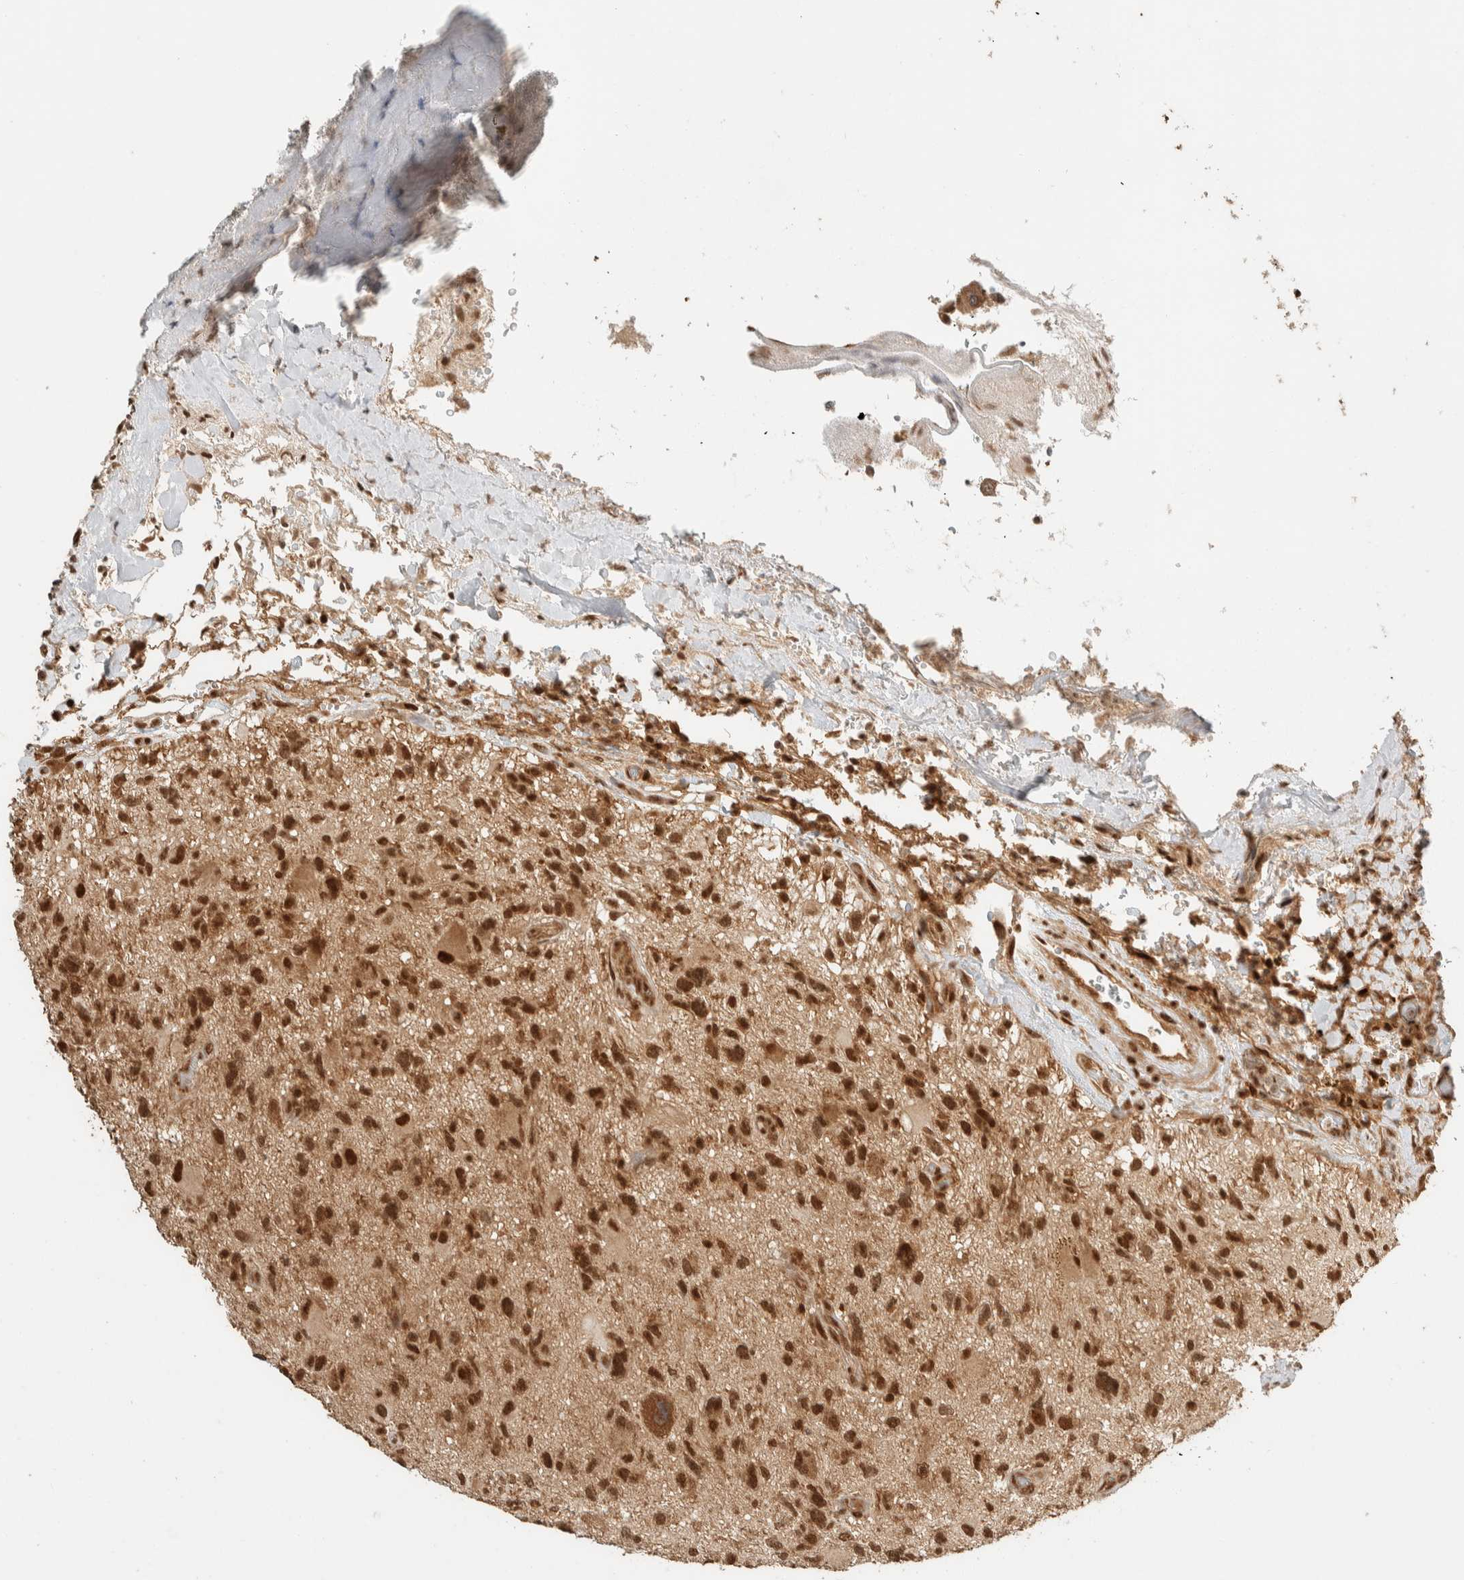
{"staining": {"intensity": "strong", "quantity": ">75%", "location": "cytoplasmic/membranous,nuclear"}, "tissue": "glioma", "cell_type": "Tumor cells", "image_type": "cancer", "snomed": [{"axis": "morphology", "description": "Glioma, malignant, High grade"}, {"axis": "topography", "description": "Brain"}], "caption": "Immunohistochemistry (DAB) staining of high-grade glioma (malignant) reveals strong cytoplasmic/membranous and nuclear protein positivity in about >75% of tumor cells. Using DAB (3,3'-diaminobenzidine) (brown) and hematoxylin (blue) stains, captured at high magnification using brightfield microscopy.", "gene": "ZBTB2", "patient": {"sex": "male", "age": 33}}